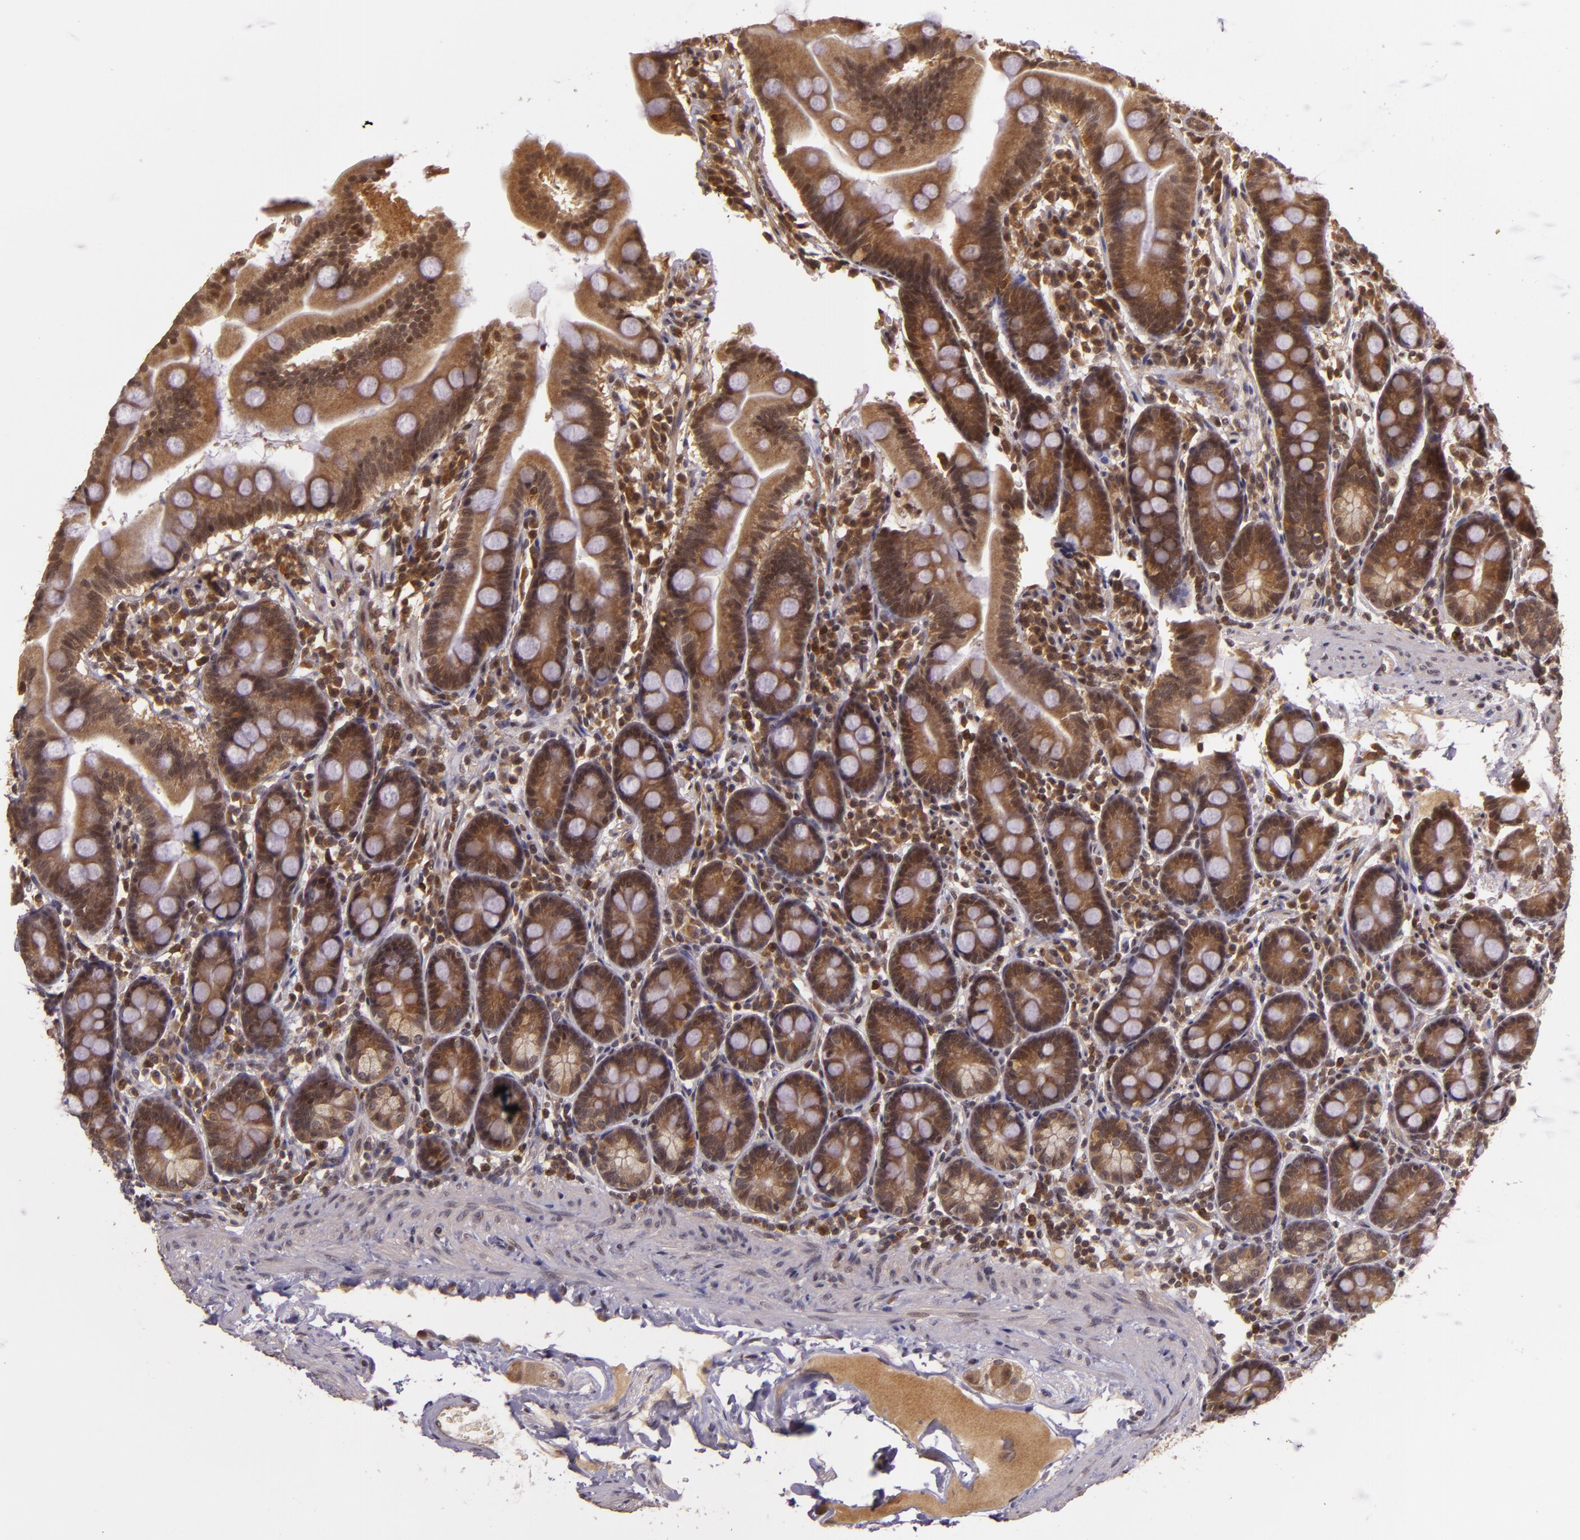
{"staining": {"intensity": "moderate", "quantity": ">75%", "location": "cytoplasmic/membranous"}, "tissue": "duodenum", "cell_type": "Glandular cells", "image_type": "normal", "snomed": [{"axis": "morphology", "description": "Normal tissue, NOS"}, {"axis": "topography", "description": "Duodenum"}], "caption": "Immunohistochemical staining of unremarkable duodenum displays moderate cytoplasmic/membranous protein staining in about >75% of glandular cells.", "gene": "TXNRD2", "patient": {"sex": "male", "age": 50}}